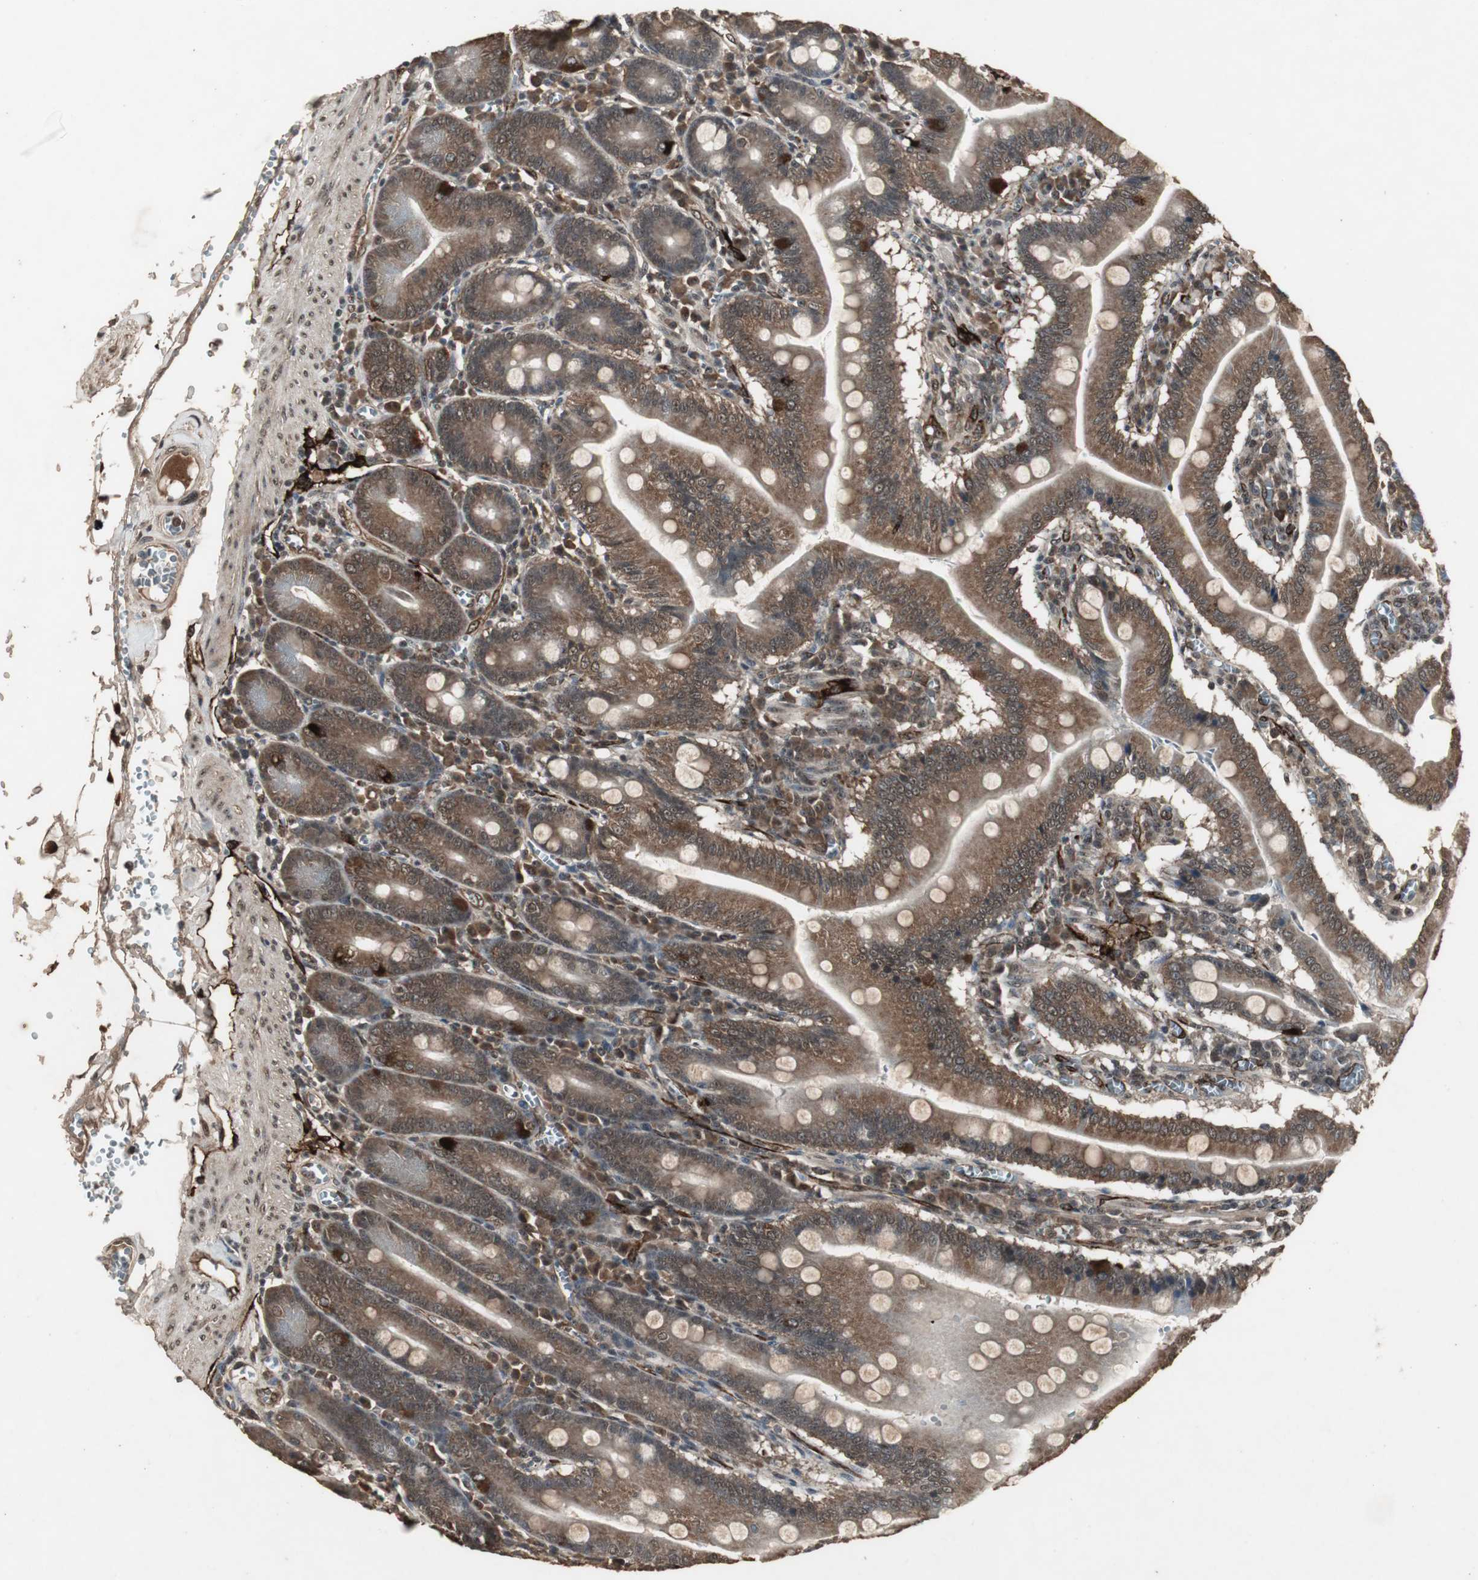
{"staining": {"intensity": "moderate", "quantity": ">75%", "location": "cytoplasmic/membranous,nuclear"}, "tissue": "small intestine", "cell_type": "Glandular cells", "image_type": "normal", "snomed": [{"axis": "morphology", "description": "Normal tissue, NOS"}, {"axis": "topography", "description": "Small intestine"}], "caption": "Immunohistochemistry (IHC) histopathology image of benign human small intestine stained for a protein (brown), which demonstrates medium levels of moderate cytoplasmic/membranous,nuclear staining in approximately >75% of glandular cells.", "gene": "EMX1", "patient": {"sex": "male", "age": 71}}